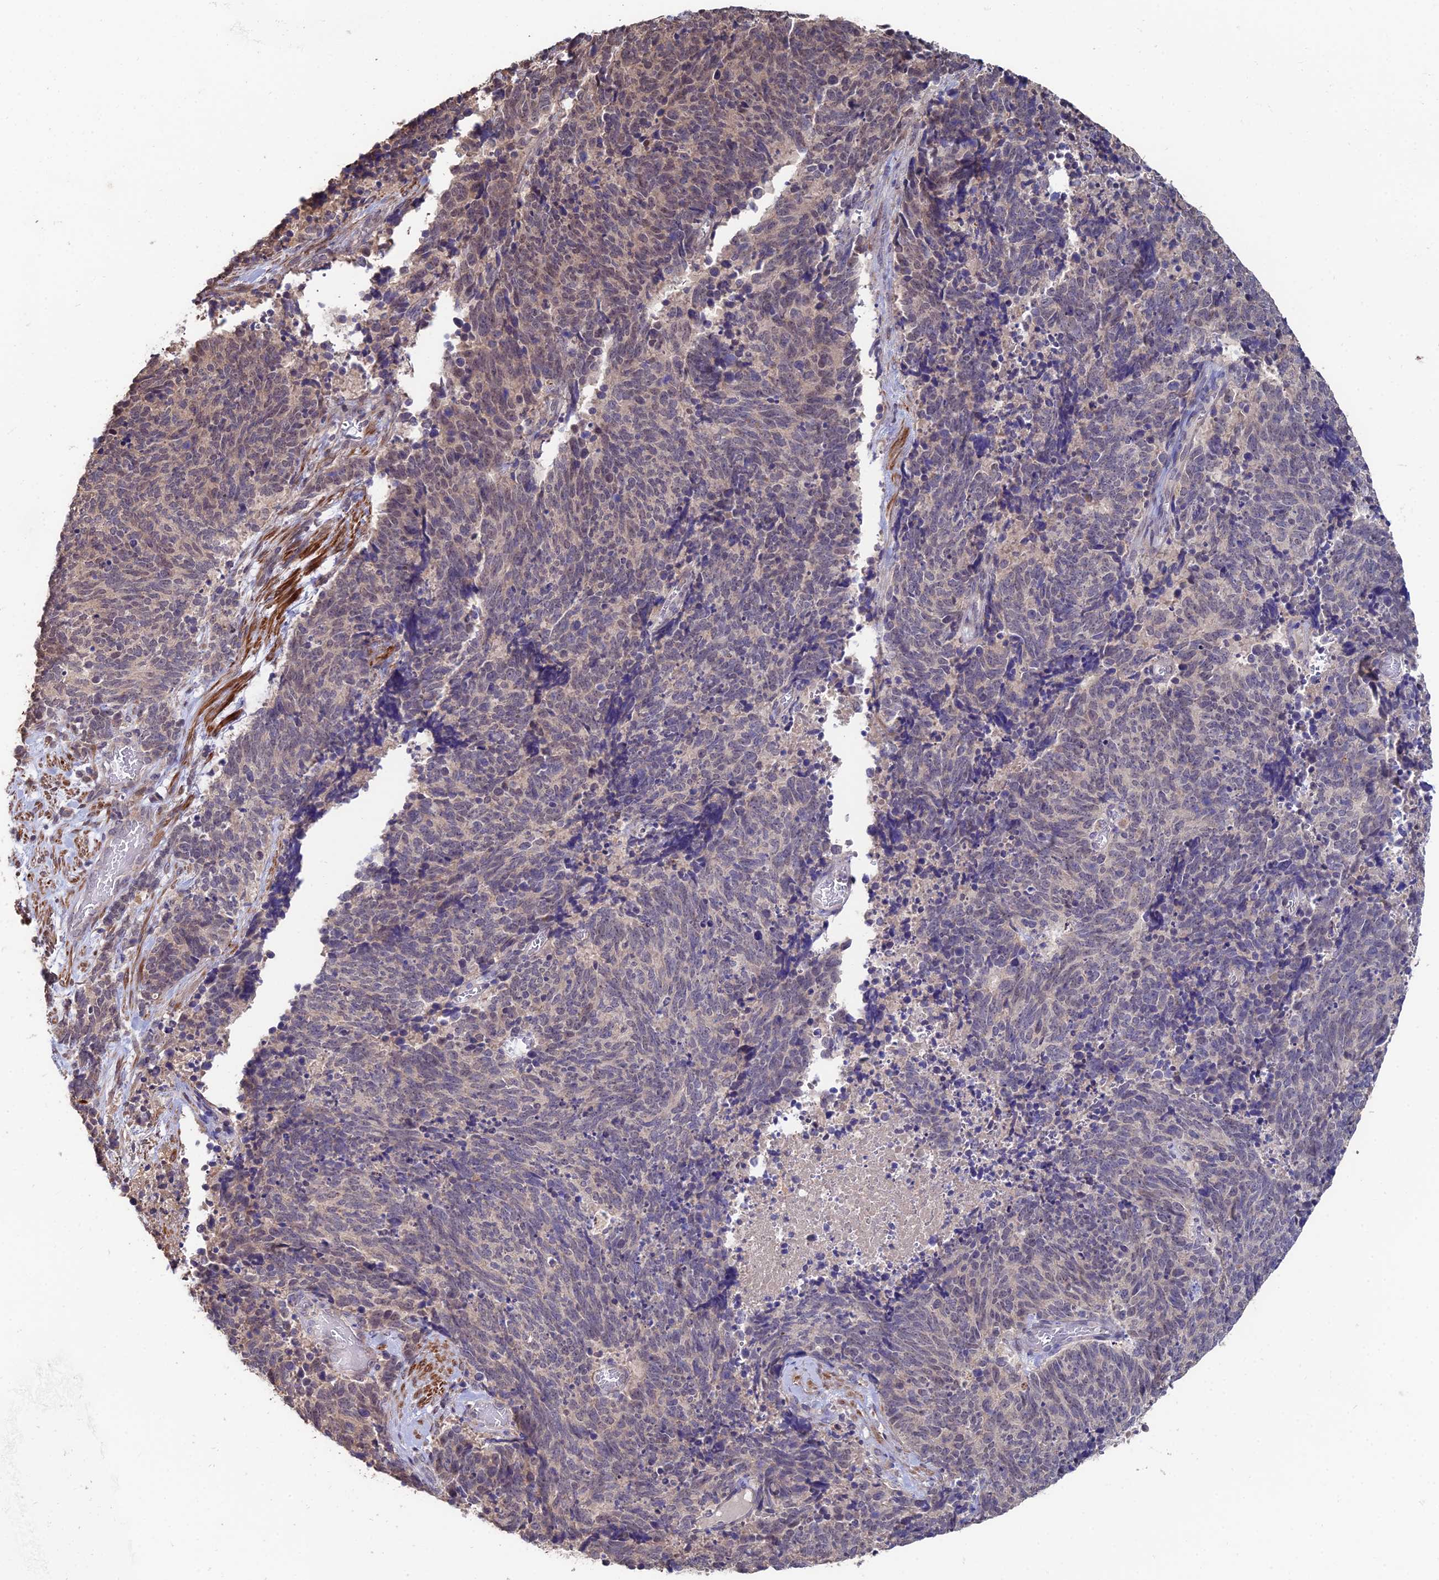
{"staining": {"intensity": "weak", "quantity": "<25%", "location": "nuclear"}, "tissue": "cervical cancer", "cell_type": "Tumor cells", "image_type": "cancer", "snomed": [{"axis": "morphology", "description": "Squamous cell carcinoma, NOS"}, {"axis": "topography", "description": "Cervix"}], "caption": "Immunohistochemical staining of human cervical cancer reveals no significant staining in tumor cells.", "gene": "ACTR5", "patient": {"sex": "female", "age": 29}}